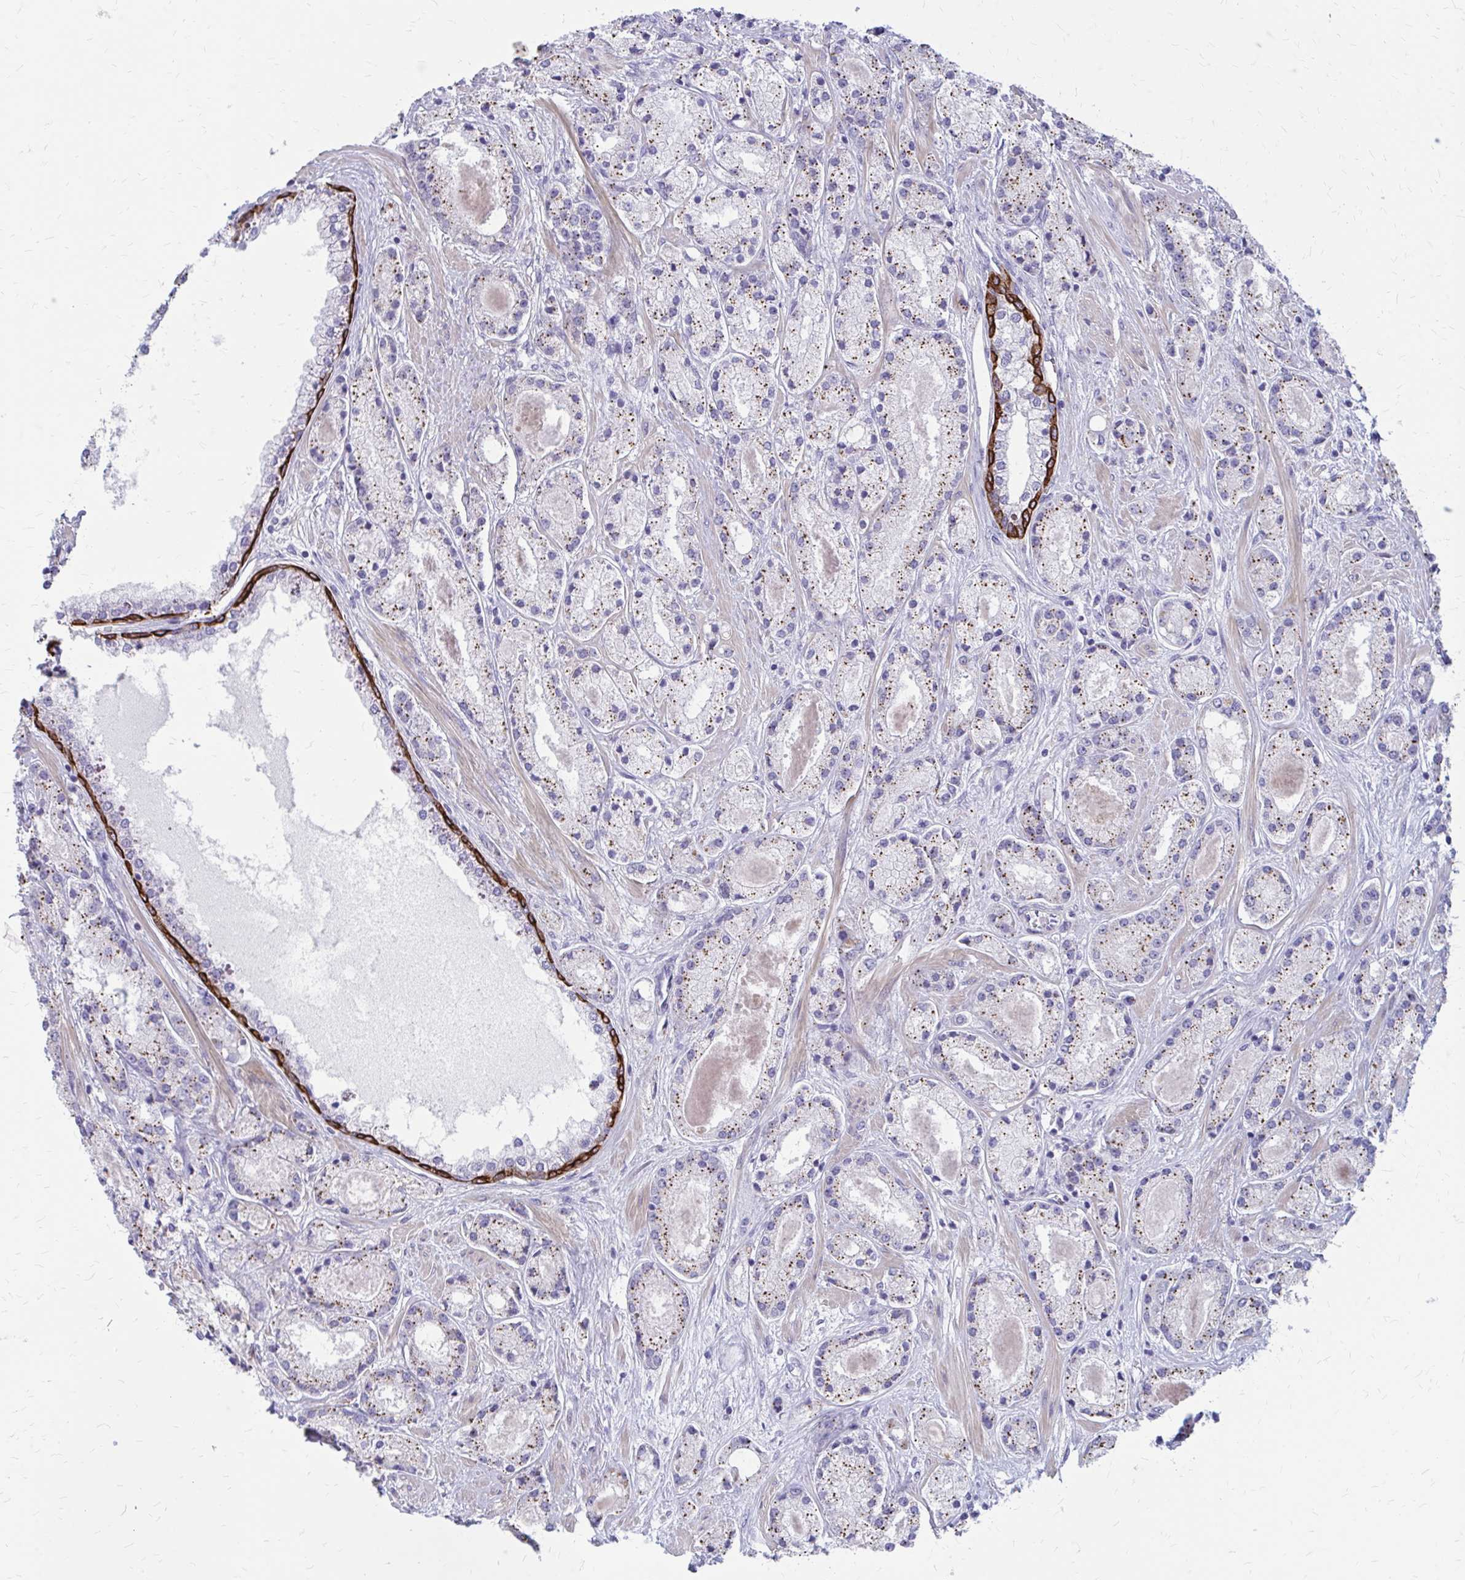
{"staining": {"intensity": "moderate", "quantity": ">75%", "location": "cytoplasmic/membranous"}, "tissue": "prostate cancer", "cell_type": "Tumor cells", "image_type": "cancer", "snomed": [{"axis": "morphology", "description": "Adenocarcinoma, High grade"}, {"axis": "topography", "description": "Prostate"}], "caption": "IHC micrograph of human prostate cancer (high-grade adenocarcinoma) stained for a protein (brown), which reveals medium levels of moderate cytoplasmic/membranous expression in approximately >75% of tumor cells.", "gene": "GLYATL2", "patient": {"sex": "male", "age": 67}}